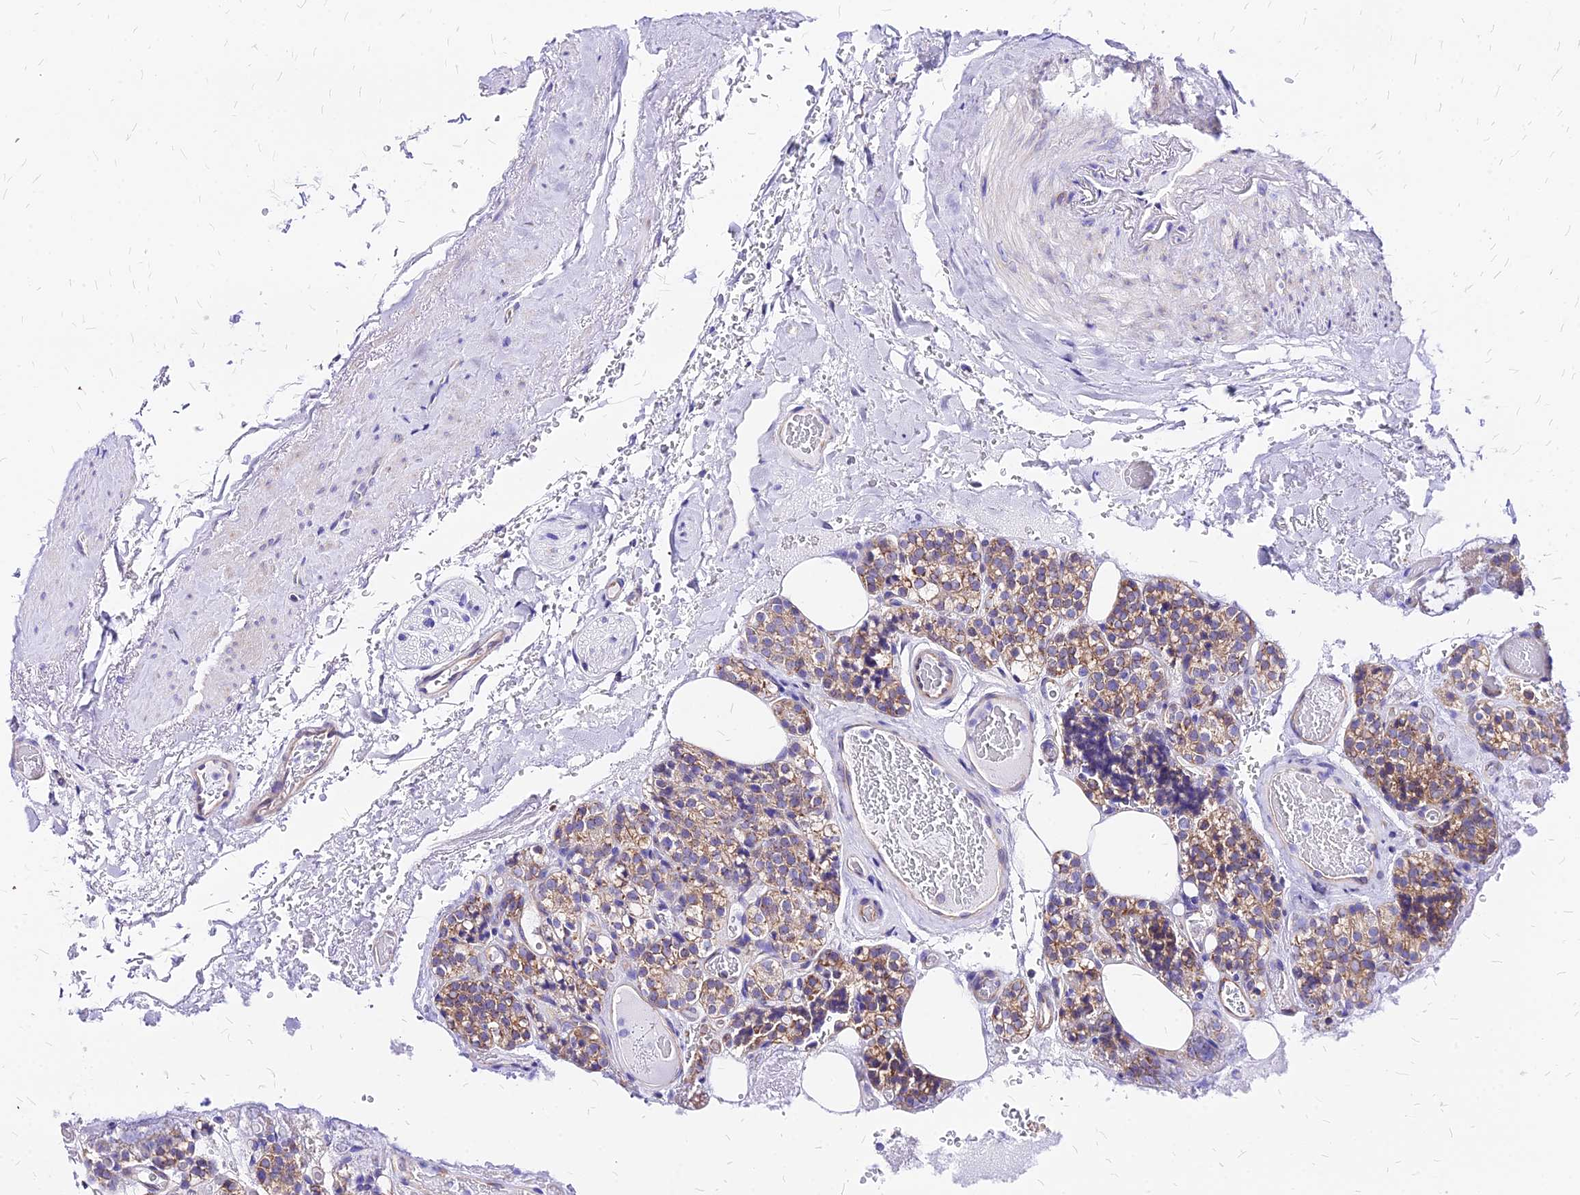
{"staining": {"intensity": "moderate", "quantity": ">75%", "location": "cytoplasmic/membranous"}, "tissue": "parathyroid gland", "cell_type": "Glandular cells", "image_type": "normal", "snomed": [{"axis": "morphology", "description": "Normal tissue, NOS"}, {"axis": "topography", "description": "Parathyroid gland"}], "caption": "This is a micrograph of IHC staining of unremarkable parathyroid gland, which shows moderate positivity in the cytoplasmic/membranous of glandular cells.", "gene": "RPL19", "patient": {"sex": "male", "age": 87}}